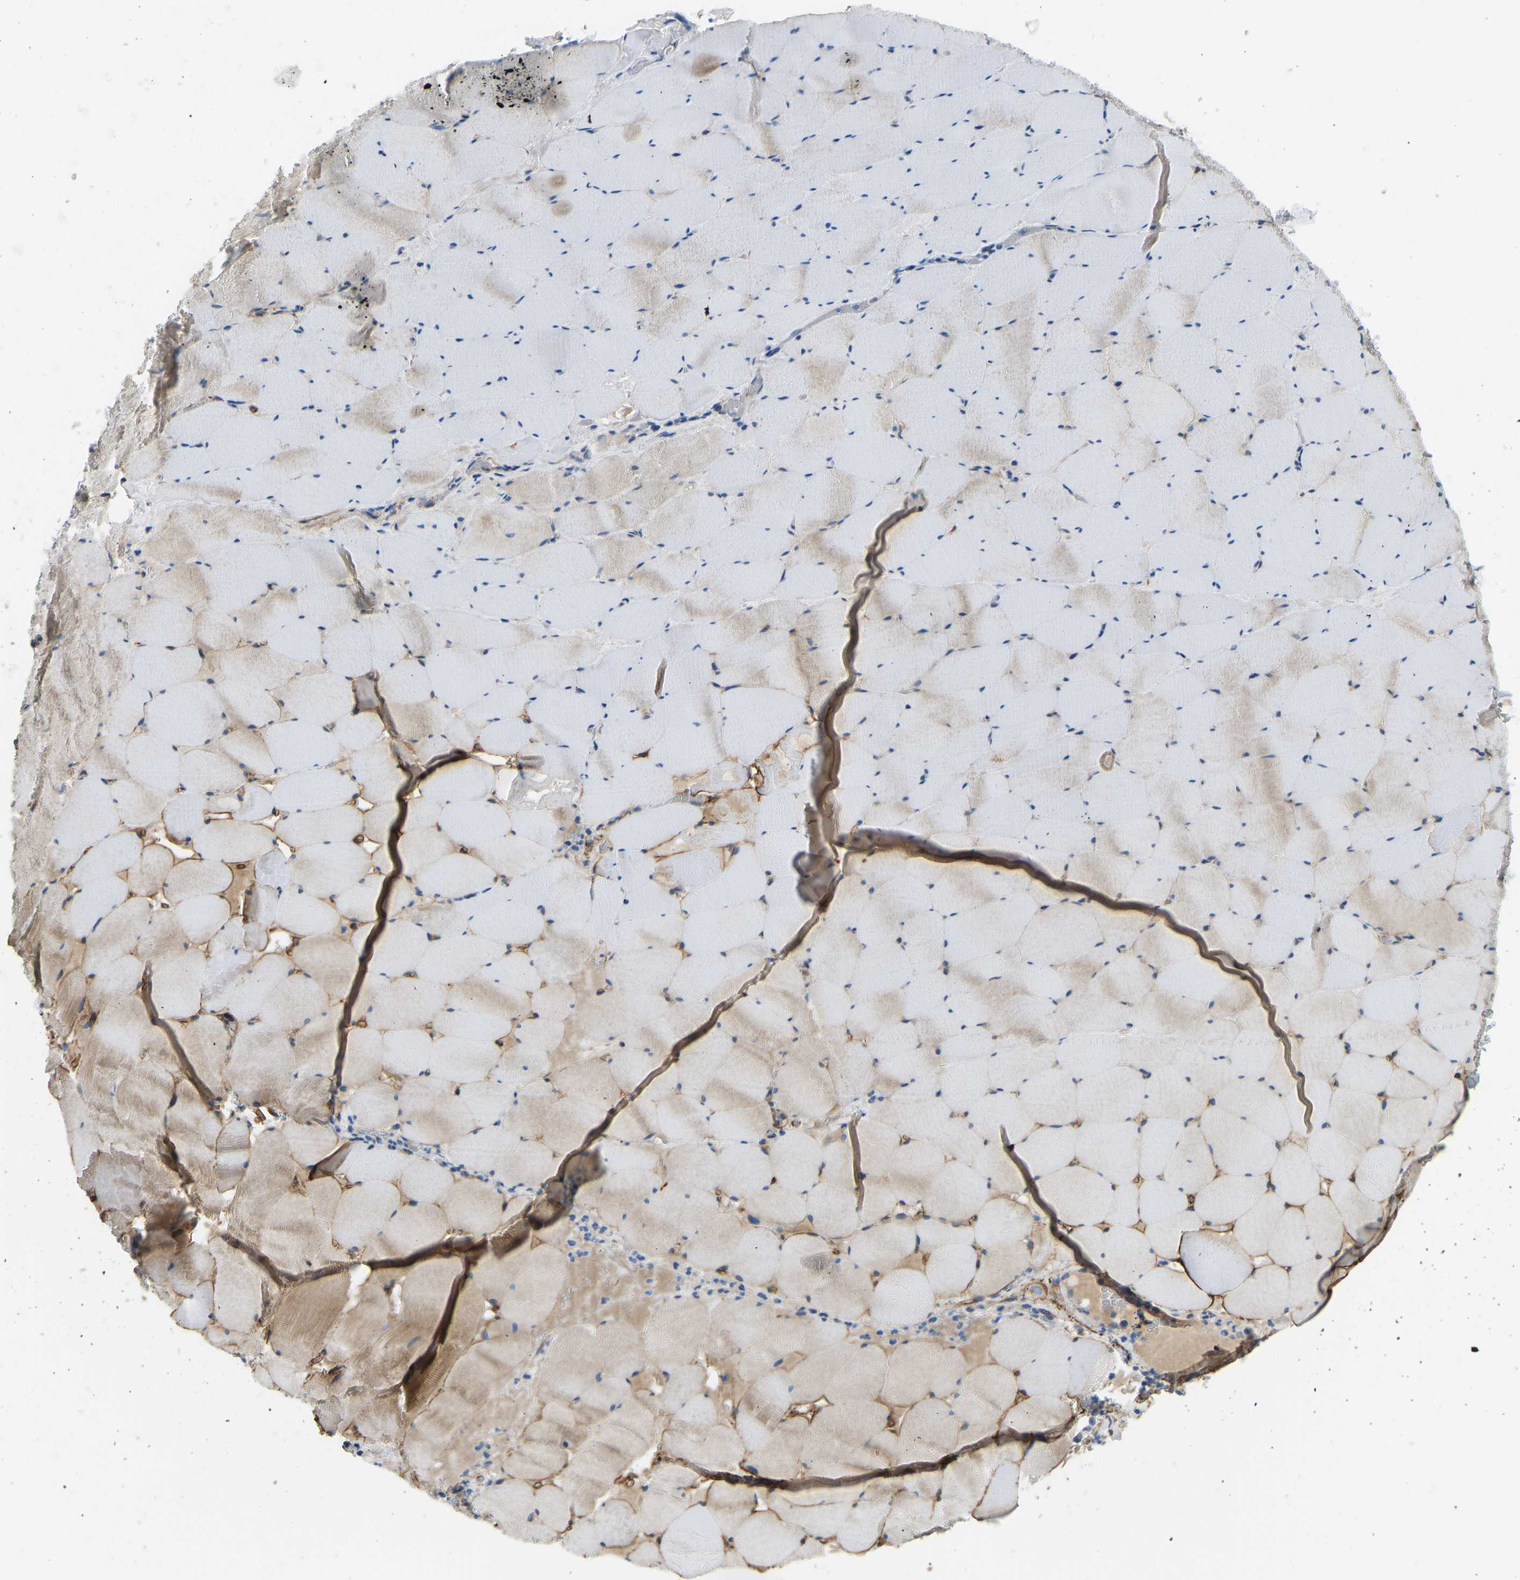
{"staining": {"intensity": "moderate", "quantity": "25%-75%", "location": "cytoplasmic/membranous"}, "tissue": "skeletal muscle", "cell_type": "Myocytes", "image_type": "normal", "snomed": [{"axis": "morphology", "description": "Normal tissue, NOS"}, {"axis": "topography", "description": "Skeletal muscle"}], "caption": "Immunohistochemical staining of unremarkable skeletal muscle displays medium levels of moderate cytoplasmic/membranous expression in about 25%-75% of myocytes.", "gene": "COL15A1", "patient": {"sex": "male", "age": 62}}